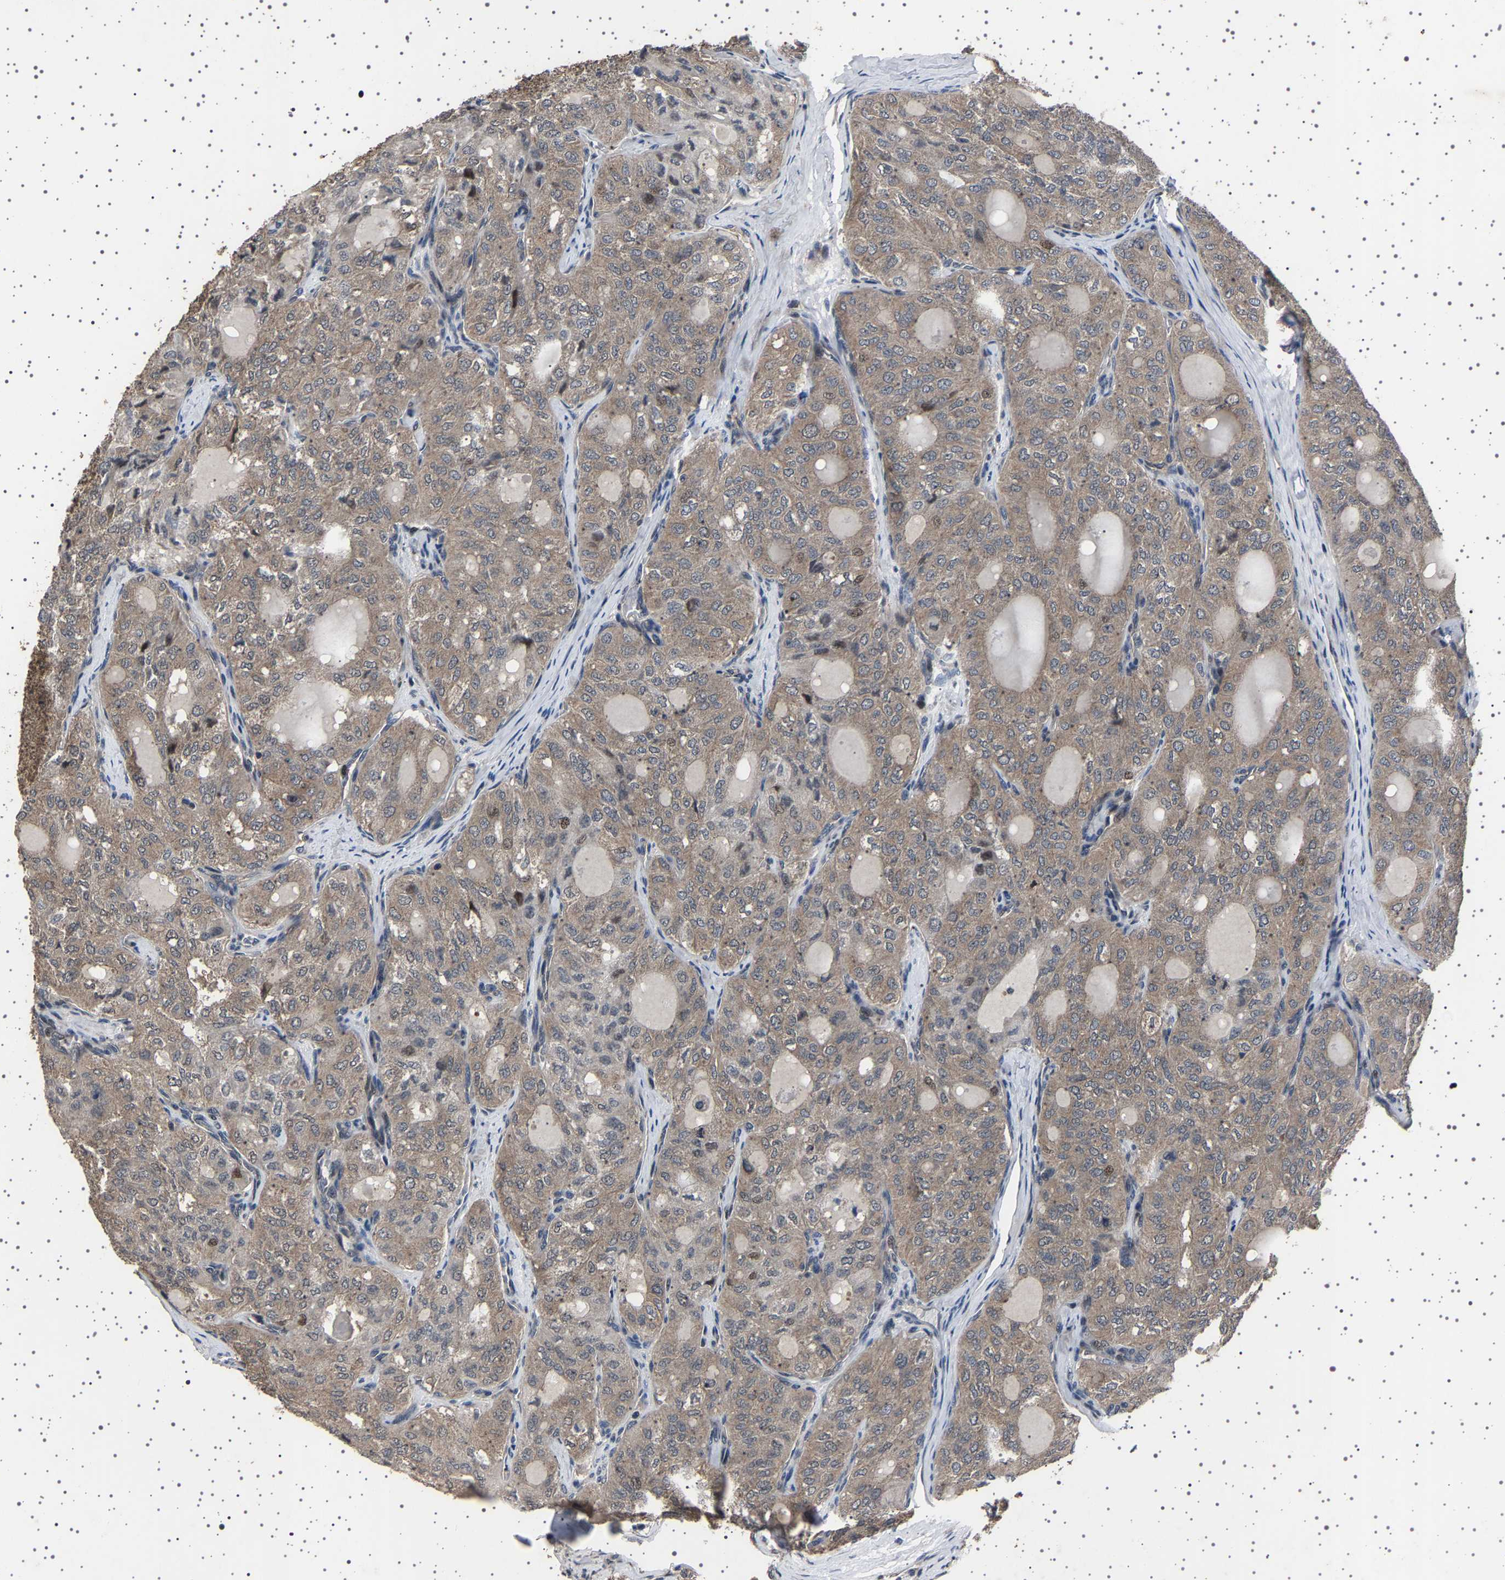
{"staining": {"intensity": "weak", "quantity": ">75%", "location": "cytoplasmic/membranous"}, "tissue": "thyroid cancer", "cell_type": "Tumor cells", "image_type": "cancer", "snomed": [{"axis": "morphology", "description": "Follicular adenoma carcinoma, NOS"}, {"axis": "topography", "description": "Thyroid gland"}], "caption": "IHC of human follicular adenoma carcinoma (thyroid) demonstrates low levels of weak cytoplasmic/membranous staining in about >75% of tumor cells. (DAB (3,3'-diaminobenzidine) IHC, brown staining for protein, blue staining for nuclei).", "gene": "NCKAP1", "patient": {"sex": "male", "age": 75}}